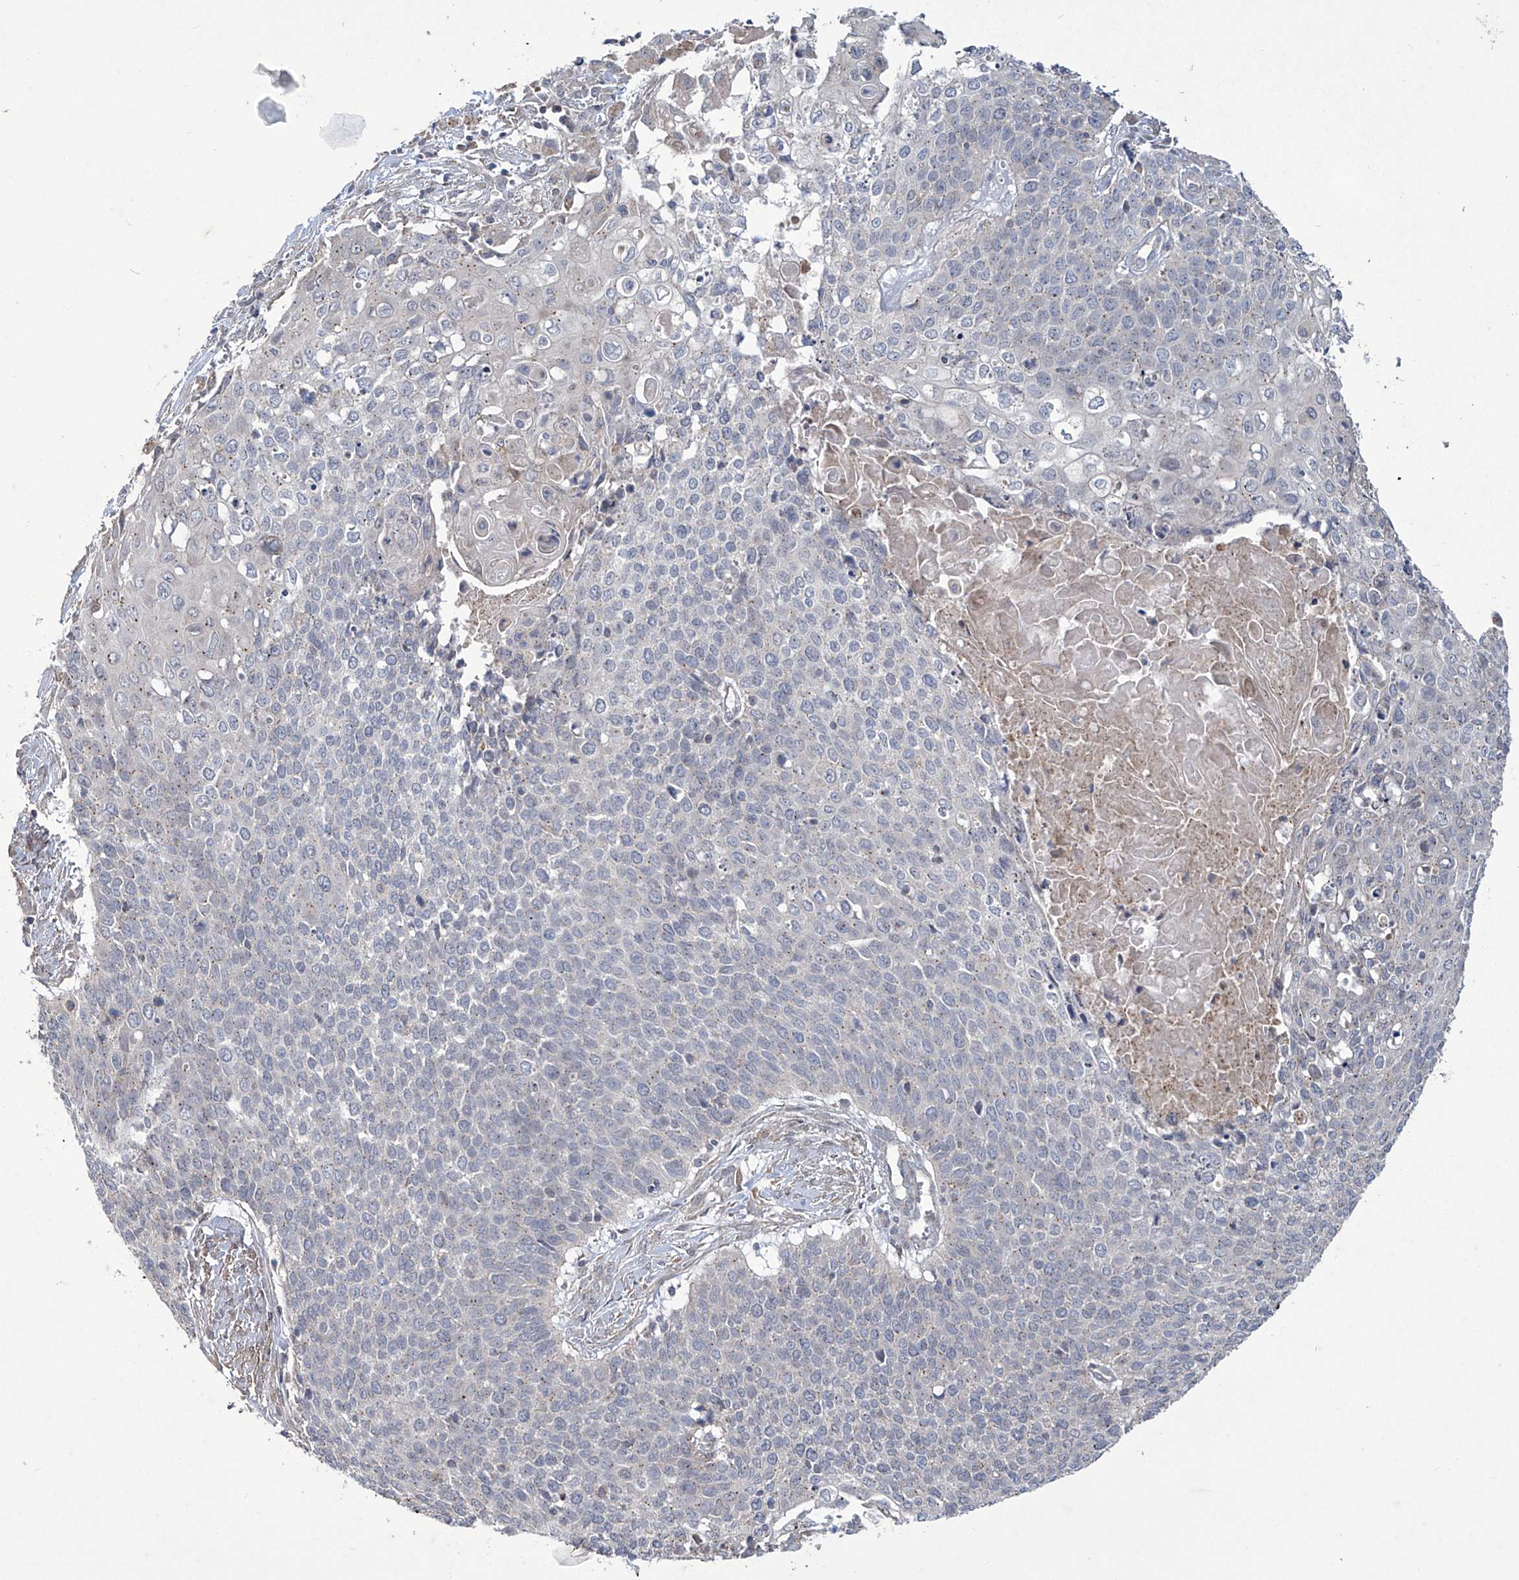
{"staining": {"intensity": "negative", "quantity": "none", "location": "none"}, "tissue": "cervical cancer", "cell_type": "Tumor cells", "image_type": "cancer", "snomed": [{"axis": "morphology", "description": "Squamous cell carcinoma, NOS"}, {"axis": "topography", "description": "Cervix"}], "caption": "Immunohistochemistry (IHC) of cervical squamous cell carcinoma displays no positivity in tumor cells.", "gene": "TRIM60", "patient": {"sex": "female", "age": 39}}